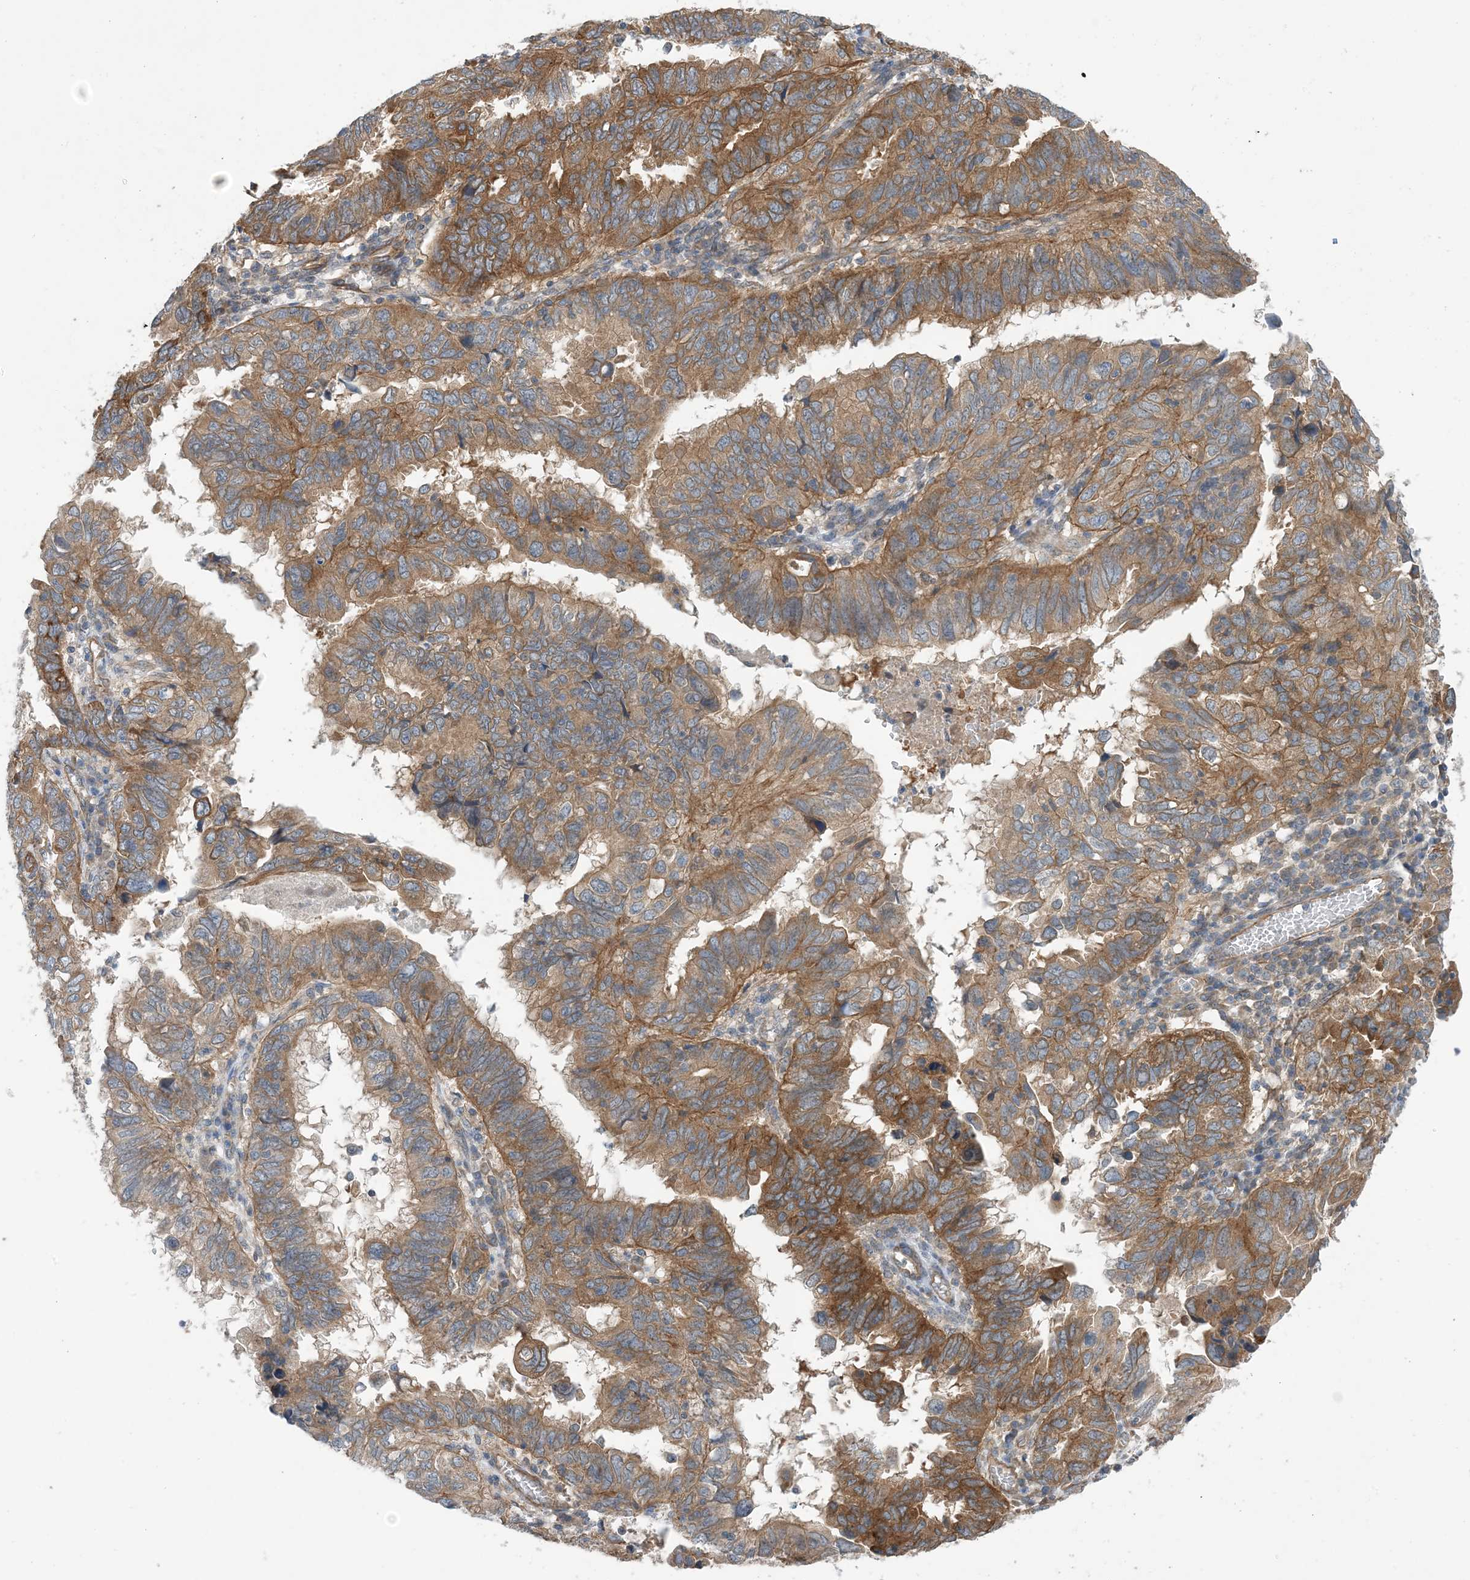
{"staining": {"intensity": "moderate", "quantity": ">75%", "location": "cytoplasmic/membranous"}, "tissue": "endometrial cancer", "cell_type": "Tumor cells", "image_type": "cancer", "snomed": [{"axis": "morphology", "description": "Adenocarcinoma, NOS"}, {"axis": "topography", "description": "Uterus"}], "caption": "This image displays endometrial adenocarcinoma stained with immunohistochemistry to label a protein in brown. The cytoplasmic/membranous of tumor cells show moderate positivity for the protein. Nuclei are counter-stained blue.", "gene": "EHBP1", "patient": {"sex": "female", "age": 77}}